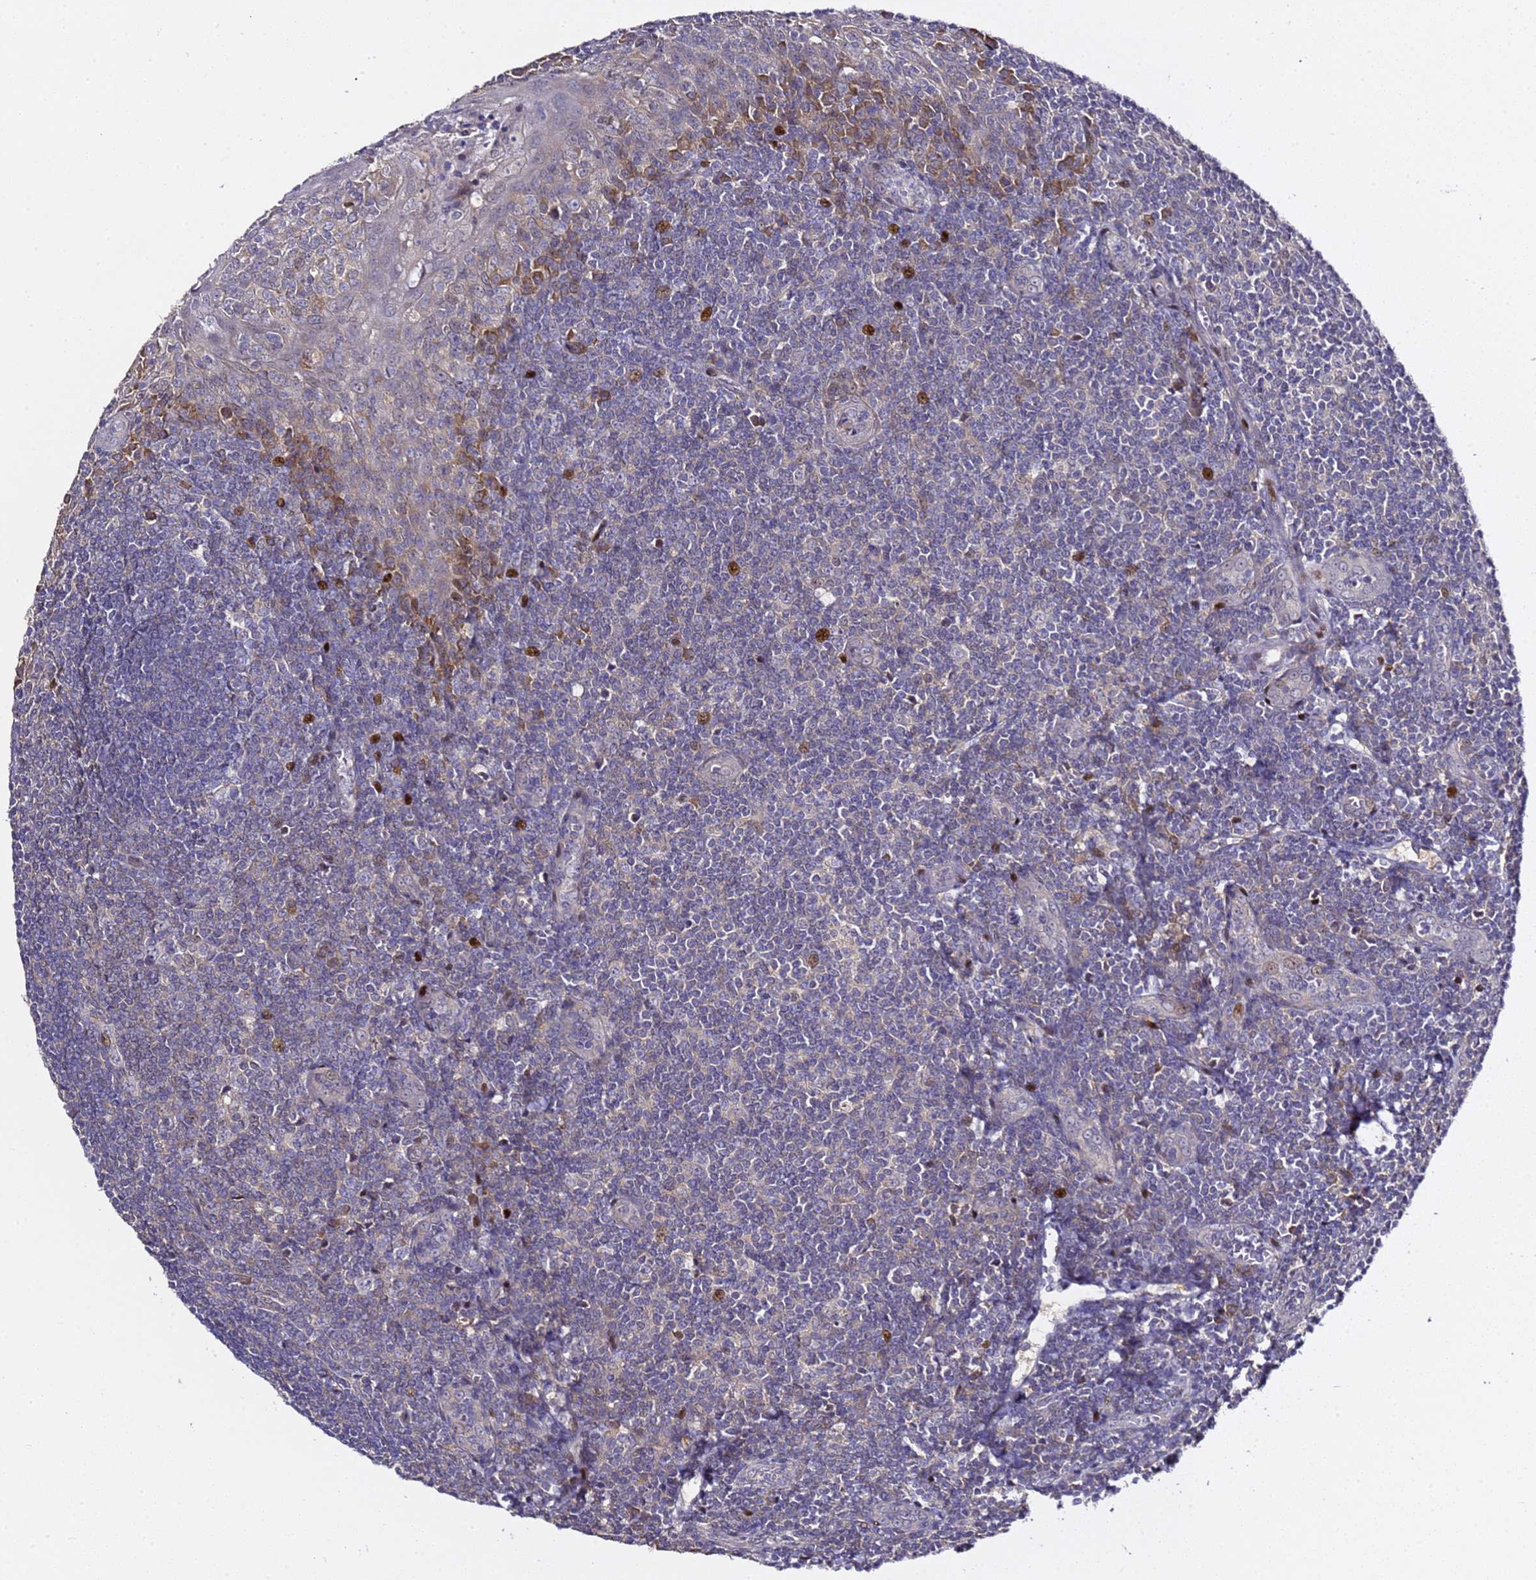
{"staining": {"intensity": "moderate", "quantity": "<25%", "location": "cytoplasmic/membranous"}, "tissue": "tonsil", "cell_type": "Germinal center cells", "image_type": "normal", "snomed": [{"axis": "morphology", "description": "Normal tissue, NOS"}, {"axis": "topography", "description": "Tonsil"}], "caption": "Germinal center cells reveal low levels of moderate cytoplasmic/membranous staining in approximately <25% of cells in normal human tonsil.", "gene": "ALG3", "patient": {"sex": "male", "age": 27}}